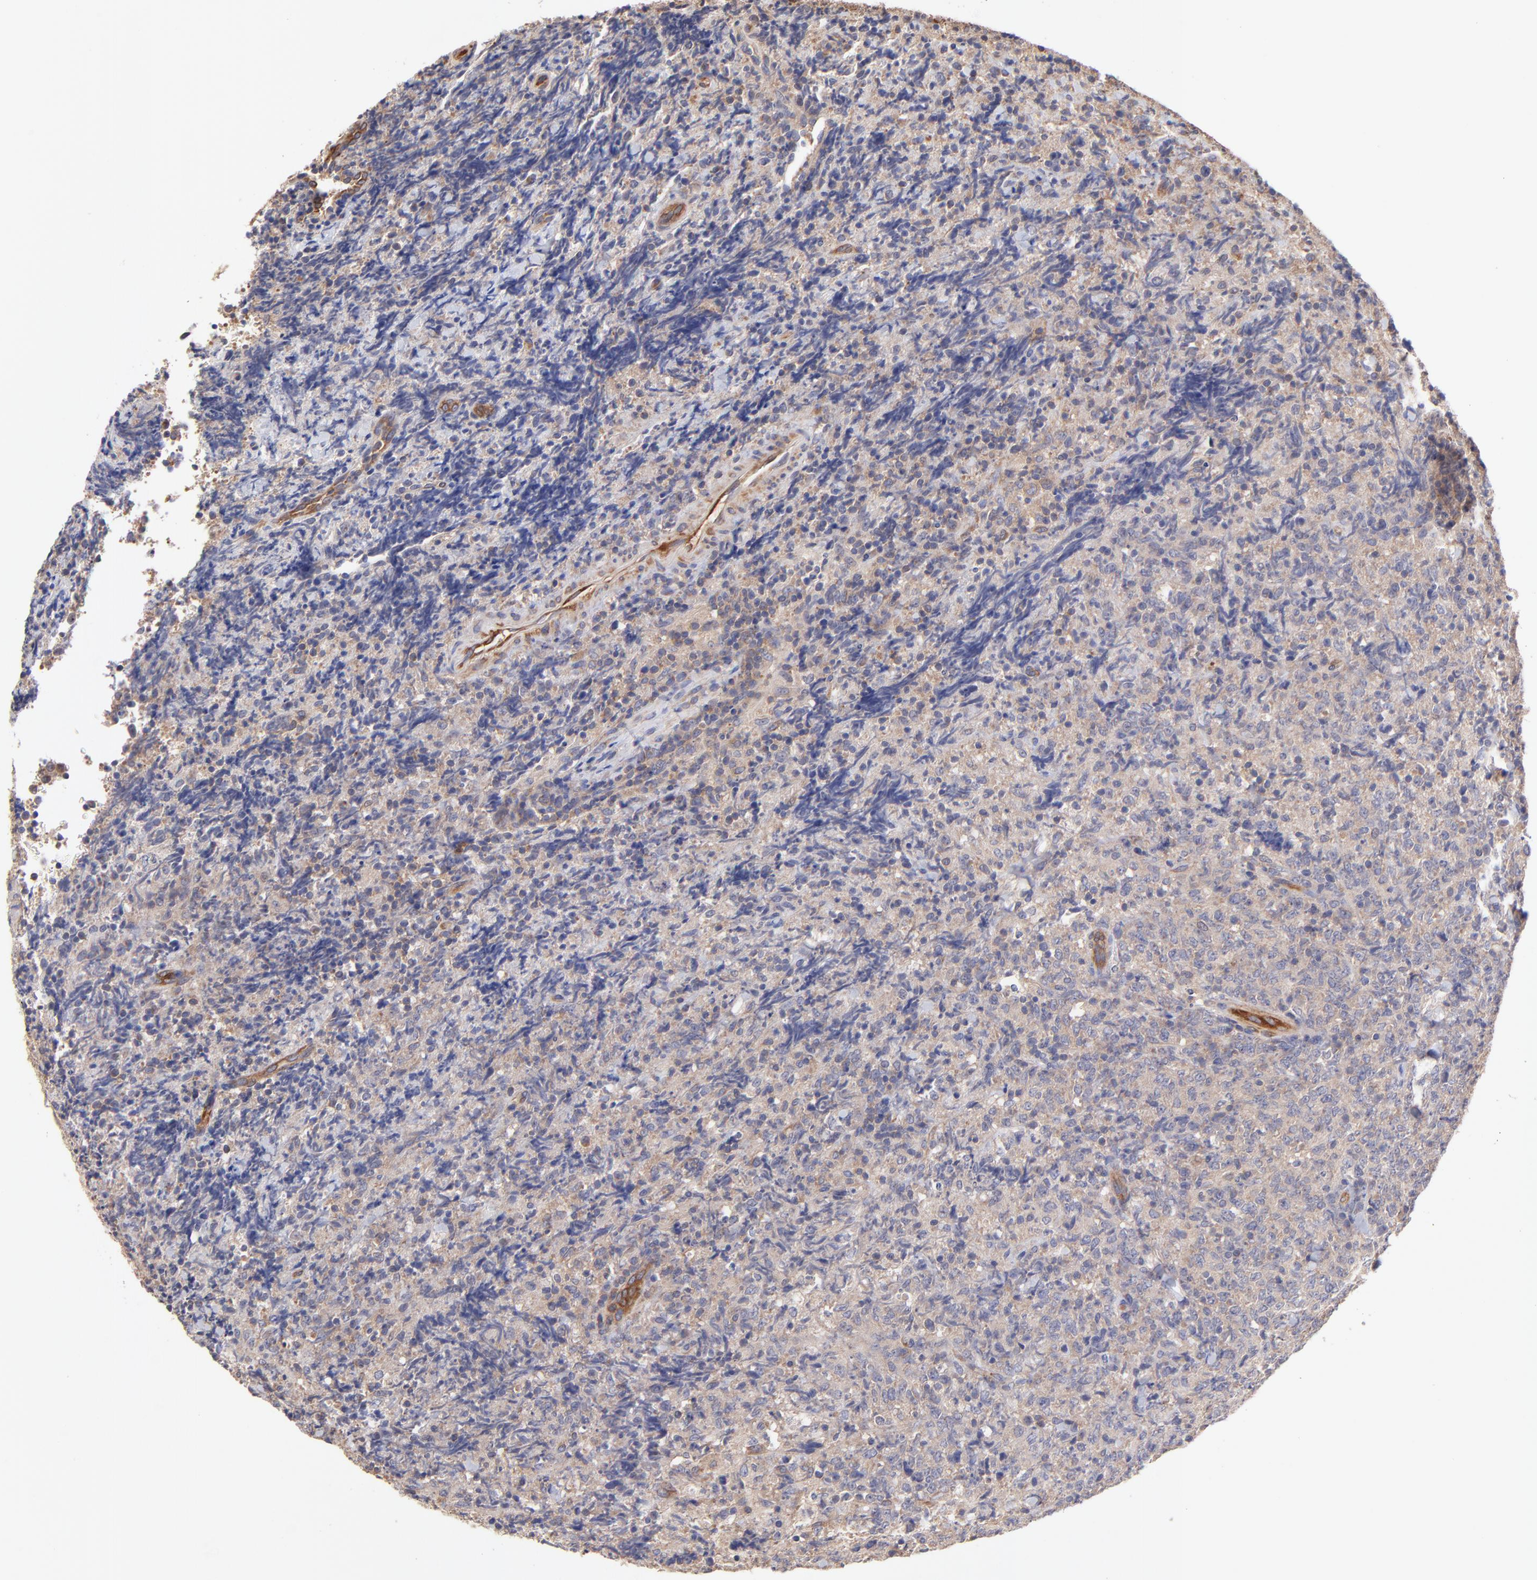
{"staining": {"intensity": "weak", "quantity": "25%-75%", "location": "cytoplasmic/membranous"}, "tissue": "lymphoma", "cell_type": "Tumor cells", "image_type": "cancer", "snomed": [{"axis": "morphology", "description": "Malignant lymphoma, non-Hodgkin's type, High grade"}, {"axis": "topography", "description": "Tonsil"}], "caption": "About 25%-75% of tumor cells in lymphoma display weak cytoplasmic/membranous protein expression as visualized by brown immunohistochemical staining.", "gene": "ASB7", "patient": {"sex": "female", "age": 36}}